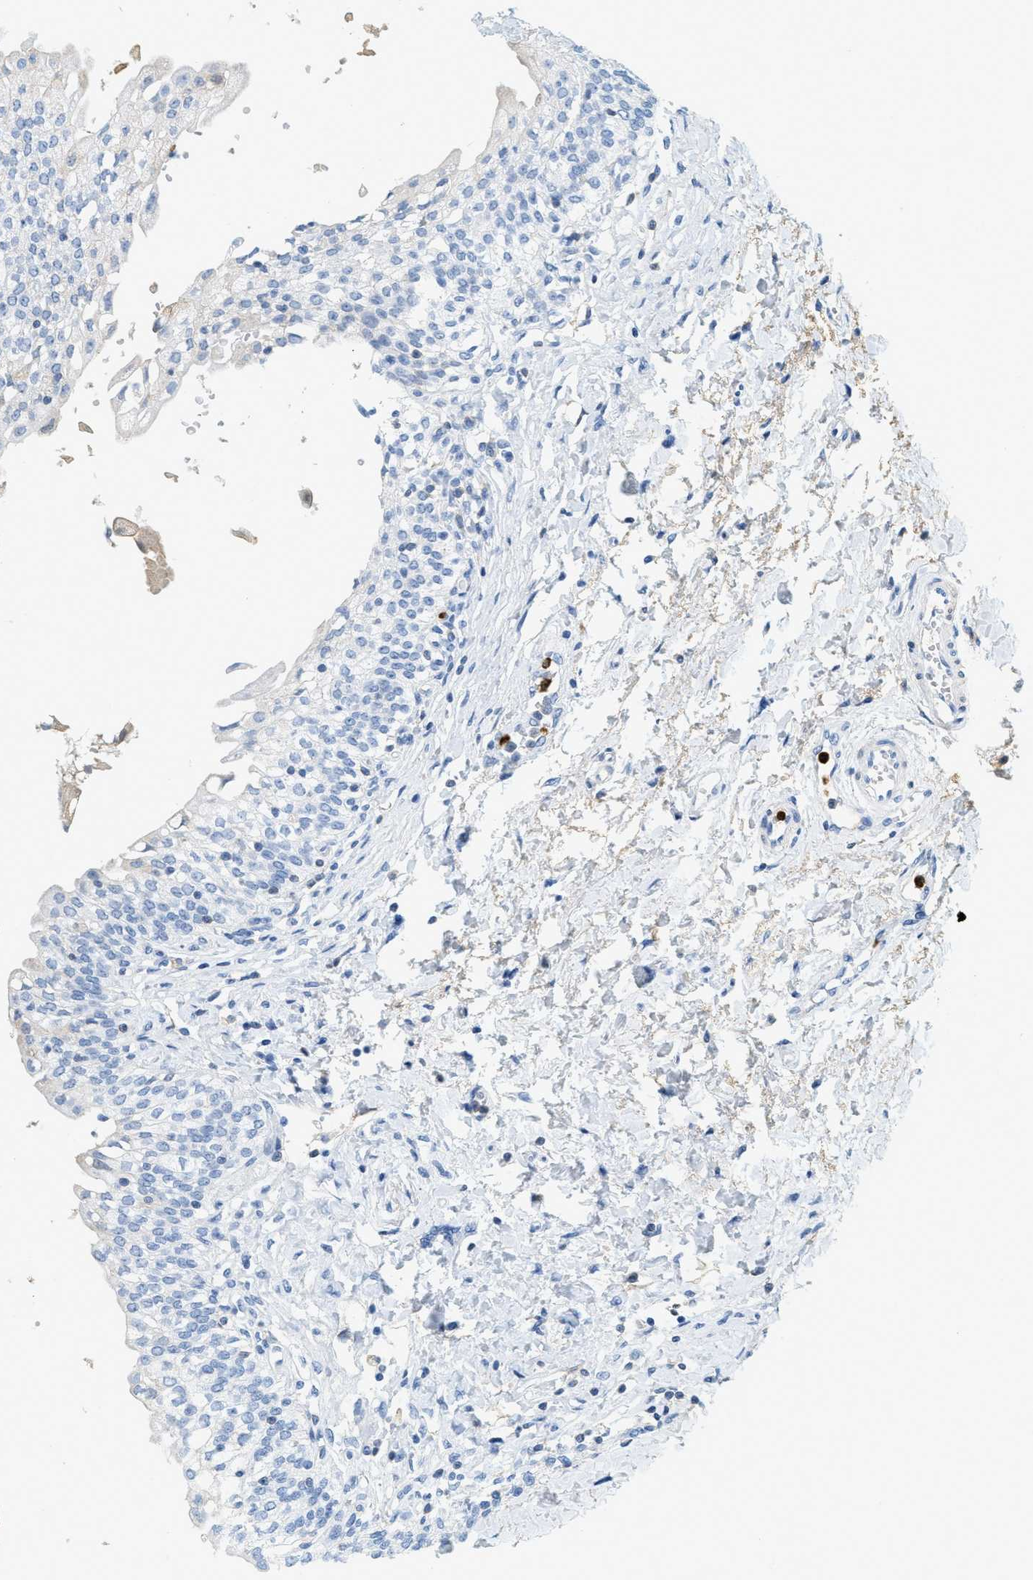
{"staining": {"intensity": "negative", "quantity": "none", "location": "none"}, "tissue": "urinary bladder", "cell_type": "Urothelial cells", "image_type": "normal", "snomed": [{"axis": "morphology", "description": "Normal tissue, NOS"}, {"axis": "topography", "description": "Urinary bladder"}], "caption": "Immunohistochemistry (IHC) of benign human urinary bladder demonstrates no expression in urothelial cells. The staining was performed using DAB to visualize the protein expression in brown, while the nuclei were stained in blue with hematoxylin (Magnification: 20x).", "gene": "LCN2", "patient": {"sex": "male", "age": 55}}